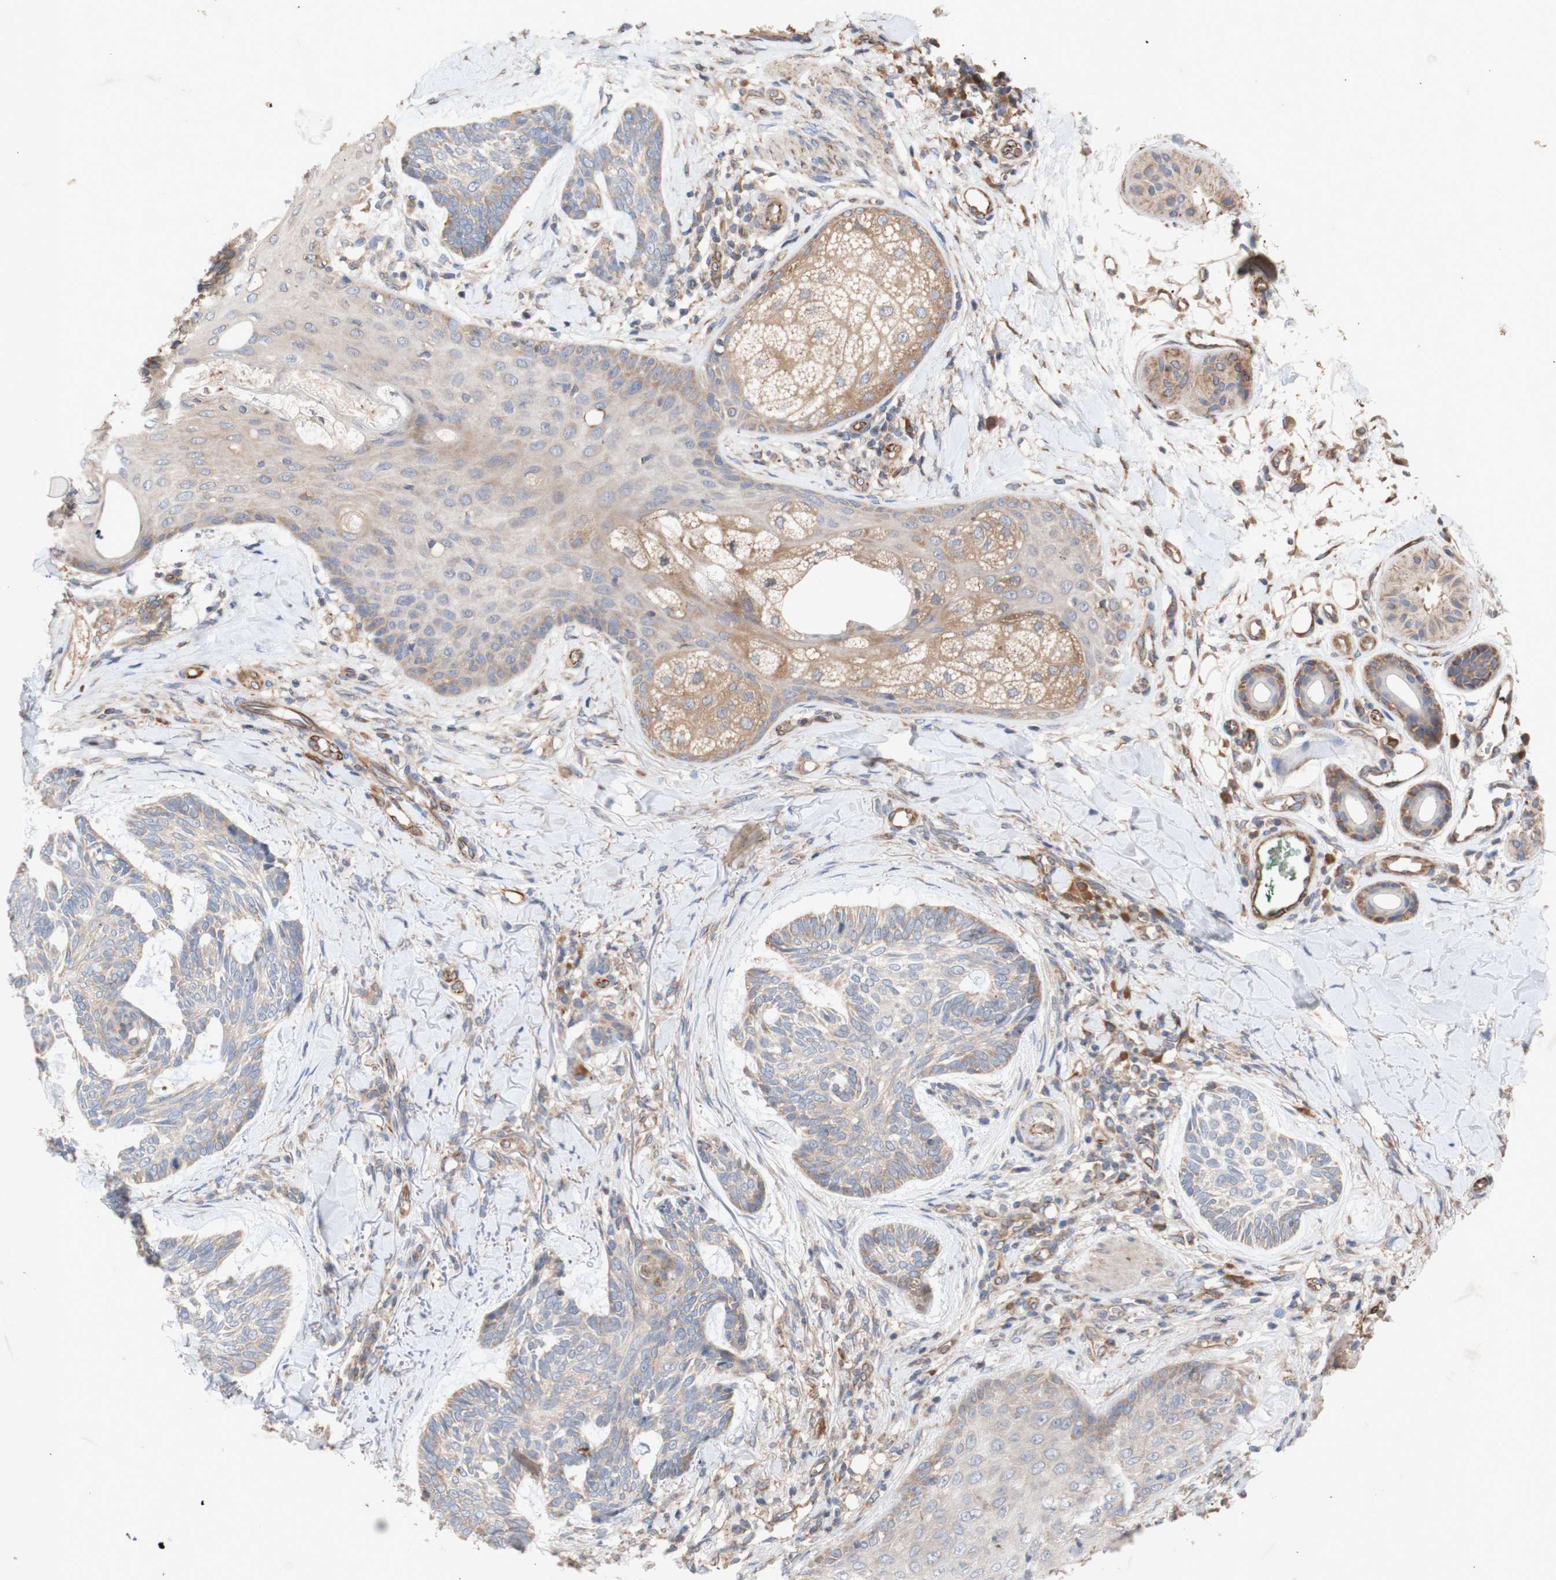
{"staining": {"intensity": "weak", "quantity": "25%-75%", "location": "cytoplasmic/membranous"}, "tissue": "skin cancer", "cell_type": "Tumor cells", "image_type": "cancer", "snomed": [{"axis": "morphology", "description": "Basal cell carcinoma"}, {"axis": "topography", "description": "Skin"}], "caption": "DAB (3,3'-diaminobenzidine) immunohistochemical staining of basal cell carcinoma (skin) reveals weak cytoplasmic/membranous protein expression in approximately 25%-75% of tumor cells.", "gene": "EIF2S3", "patient": {"sex": "male", "age": 43}}